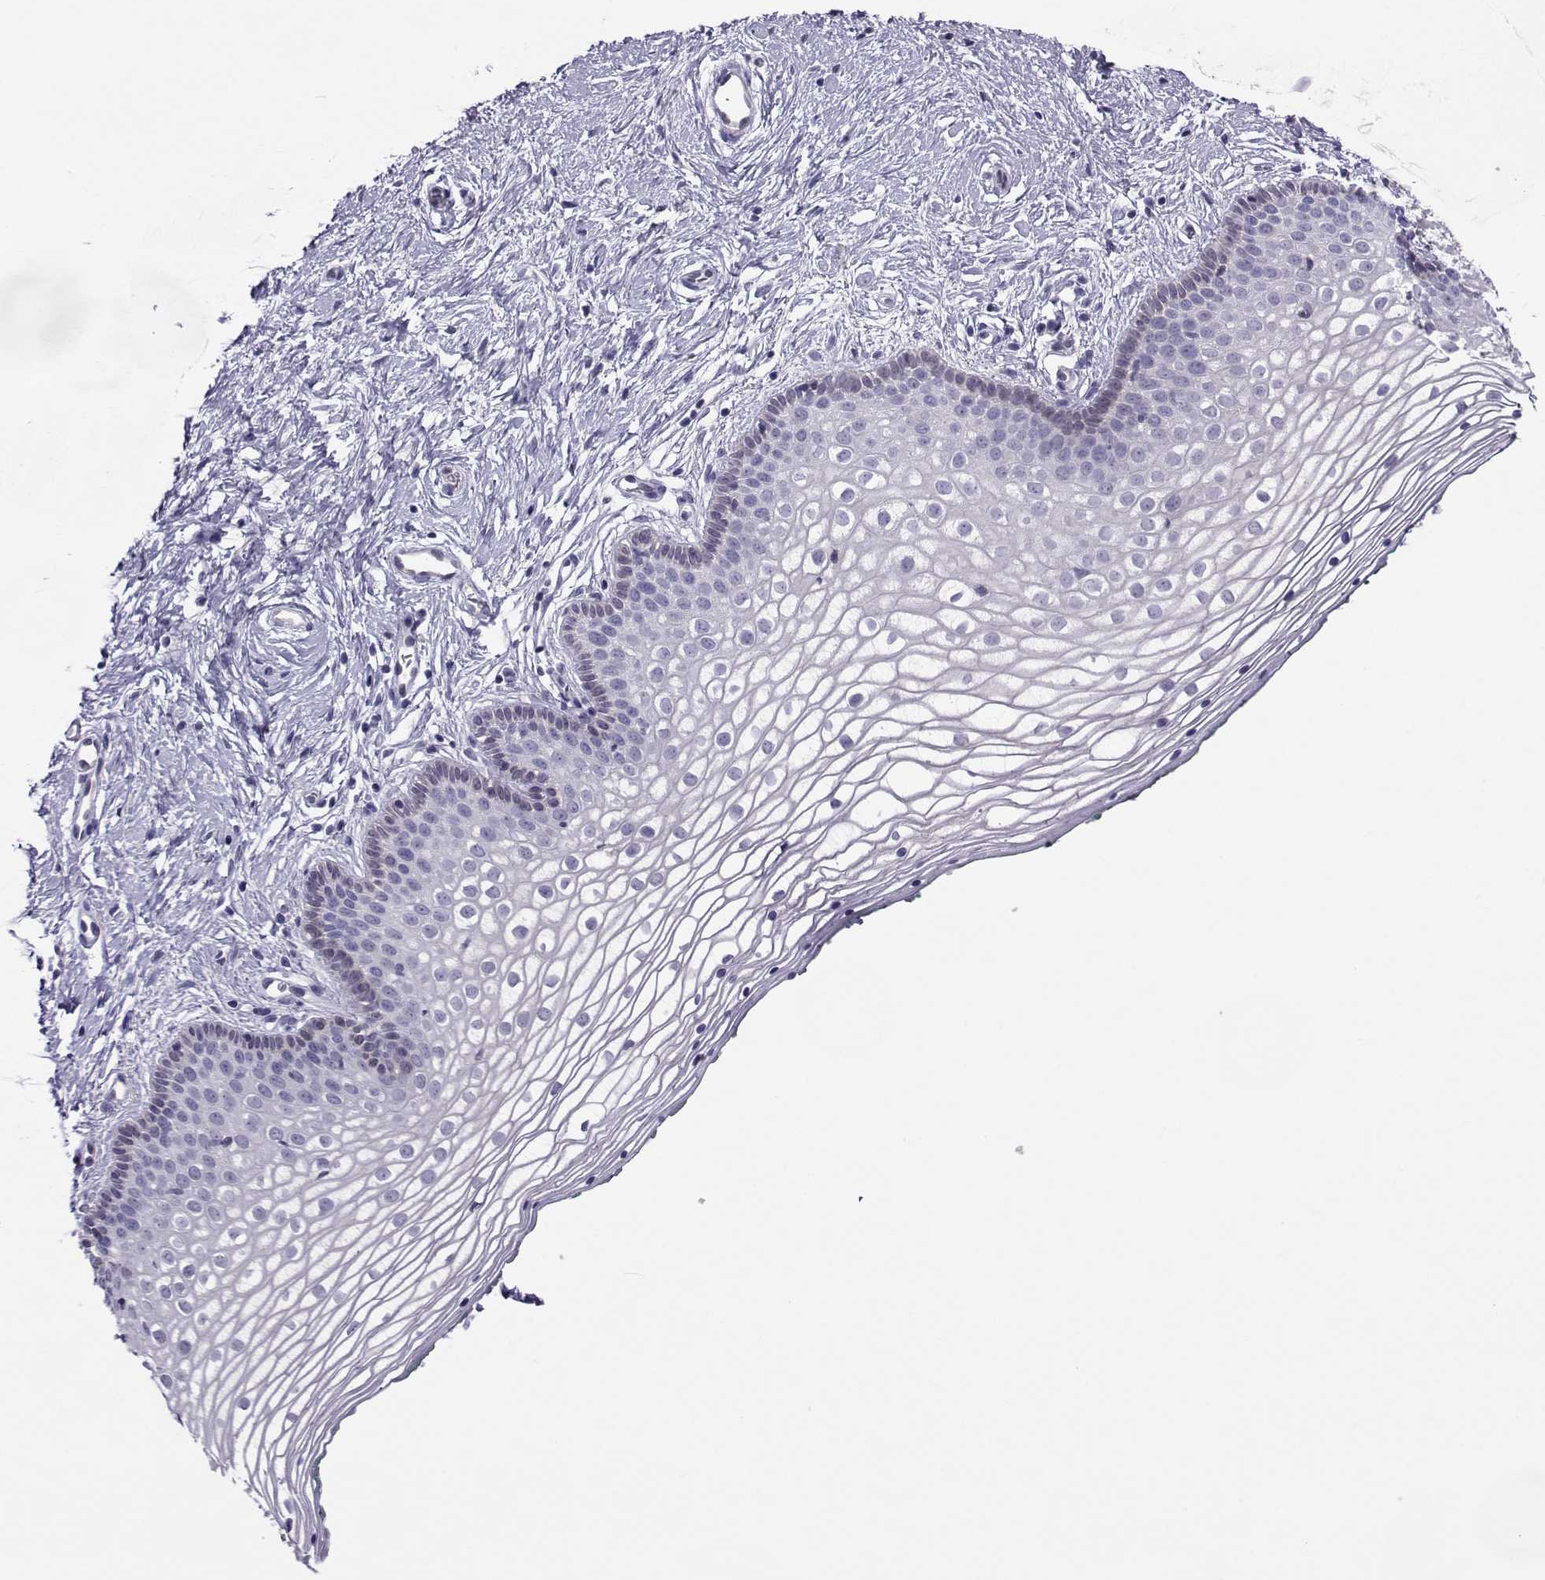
{"staining": {"intensity": "negative", "quantity": "none", "location": "none"}, "tissue": "vagina", "cell_type": "Squamous epithelial cells", "image_type": "normal", "snomed": [{"axis": "morphology", "description": "Normal tissue, NOS"}, {"axis": "topography", "description": "Vagina"}], "caption": "Immunohistochemistry (IHC) micrograph of unremarkable vagina: human vagina stained with DAB (3,3'-diaminobenzidine) shows no significant protein positivity in squamous epithelial cells. The staining is performed using DAB brown chromogen with nuclei counter-stained in using hematoxylin.", "gene": "PGK1", "patient": {"sex": "female", "age": 36}}